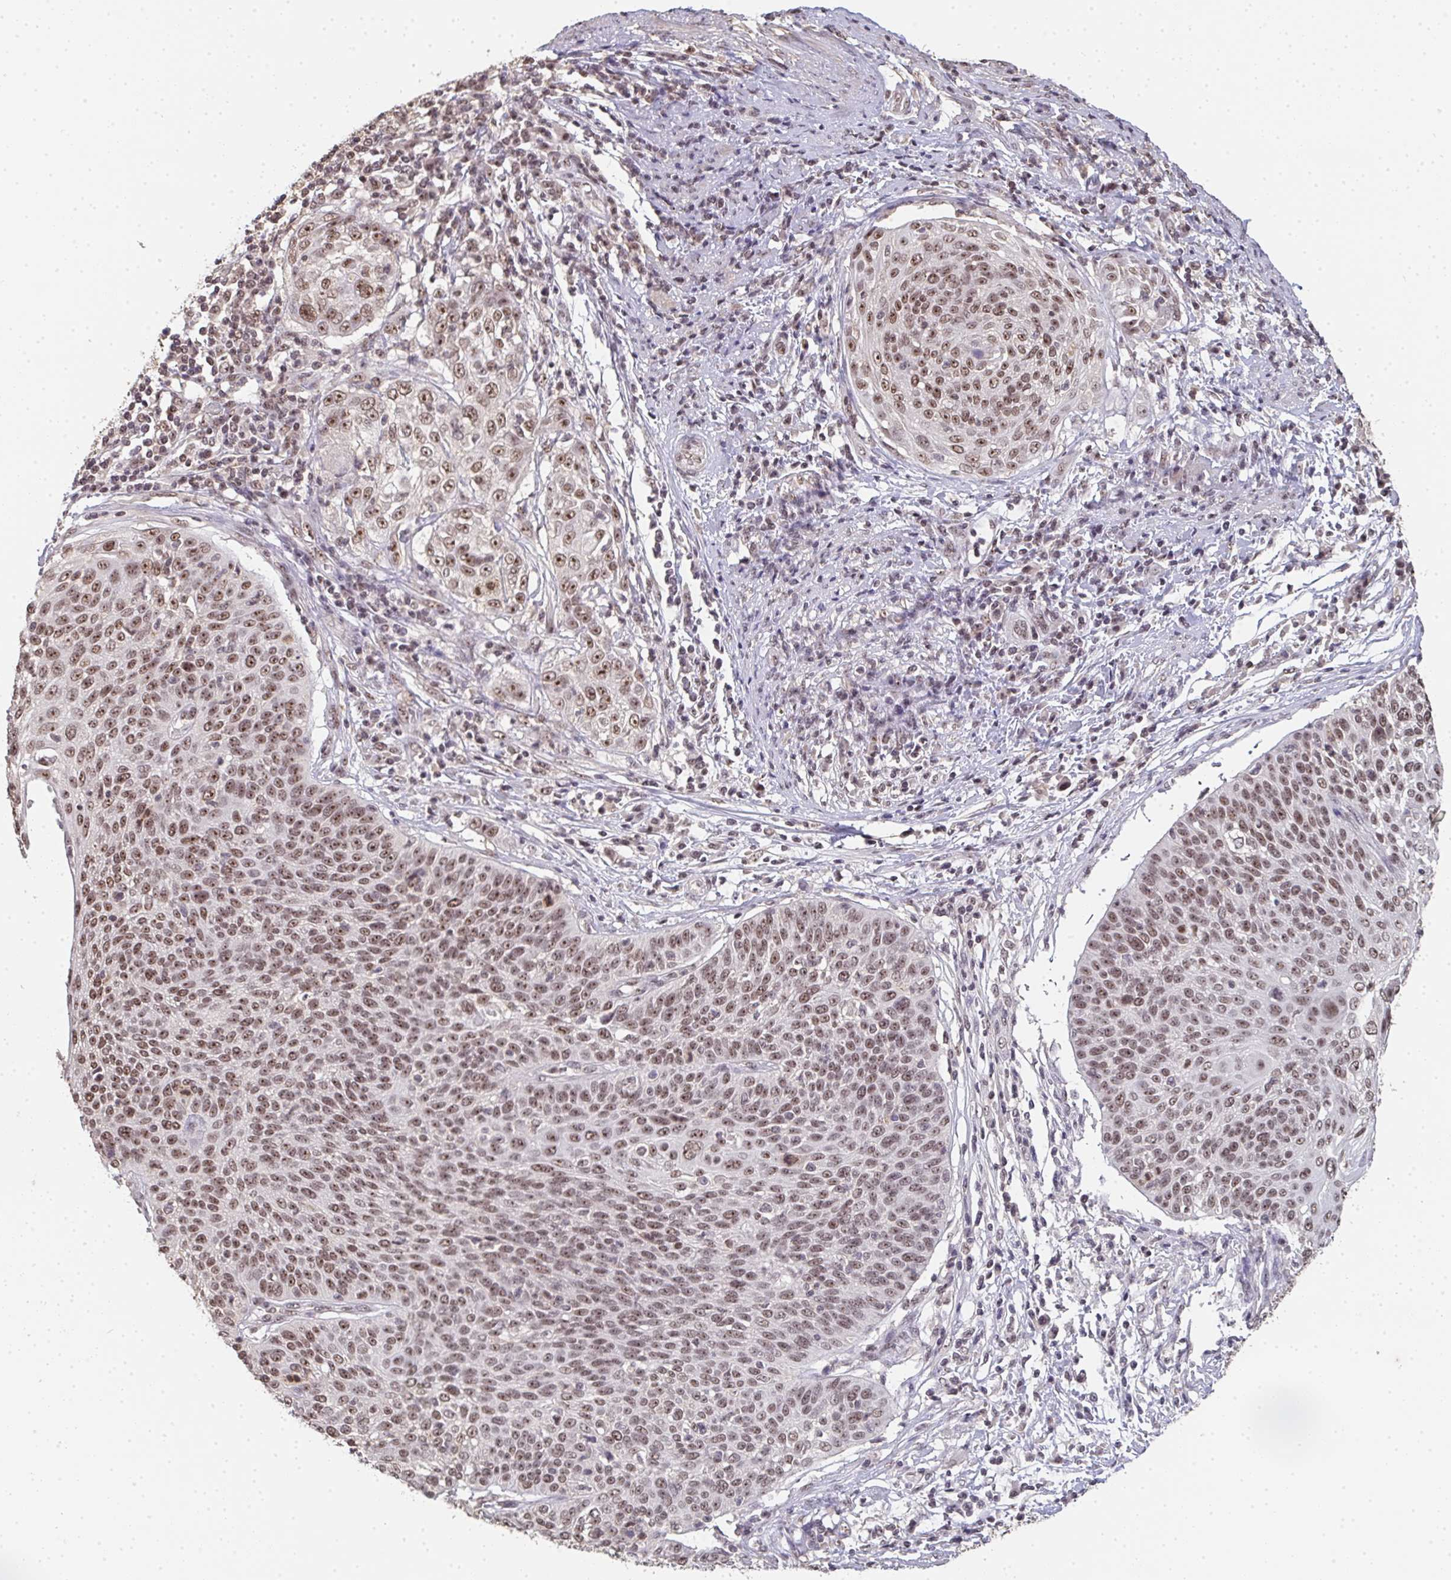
{"staining": {"intensity": "moderate", "quantity": ">75%", "location": "nuclear"}, "tissue": "cervical cancer", "cell_type": "Tumor cells", "image_type": "cancer", "snomed": [{"axis": "morphology", "description": "Squamous cell carcinoma, NOS"}, {"axis": "topography", "description": "Cervix"}], "caption": "Moderate nuclear positivity for a protein is present in about >75% of tumor cells of cervical cancer using immunohistochemistry.", "gene": "DKC1", "patient": {"sex": "female", "age": 31}}